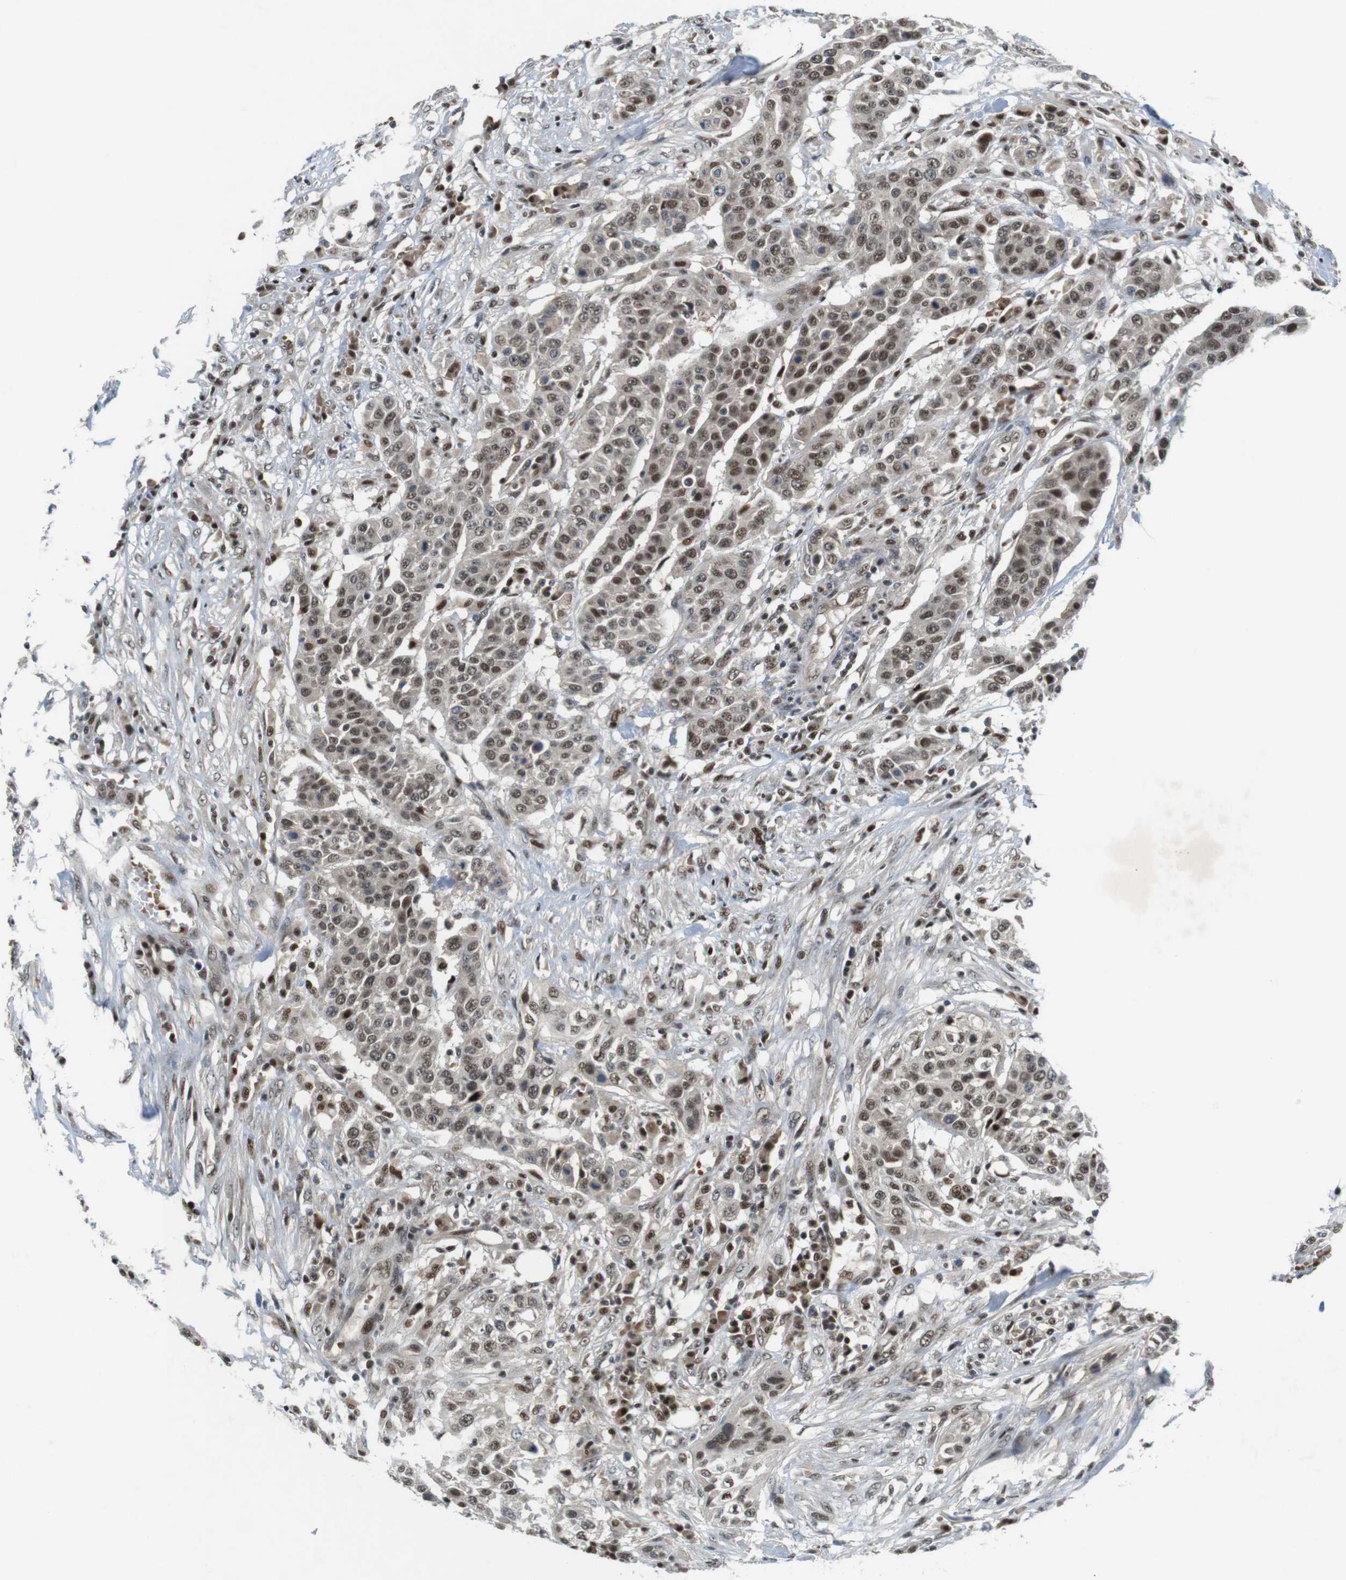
{"staining": {"intensity": "moderate", "quantity": ">75%", "location": "nuclear"}, "tissue": "urothelial cancer", "cell_type": "Tumor cells", "image_type": "cancer", "snomed": [{"axis": "morphology", "description": "Urothelial carcinoma, High grade"}, {"axis": "topography", "description": "Urinary bladder"}], "caption": "Urothelial carcinoma (high-grade) stained with a protein marker displays moderate staining in tumor cells.", "gene": "MAPKAPK5", "patient": {"sex": "male", "age": 74}}